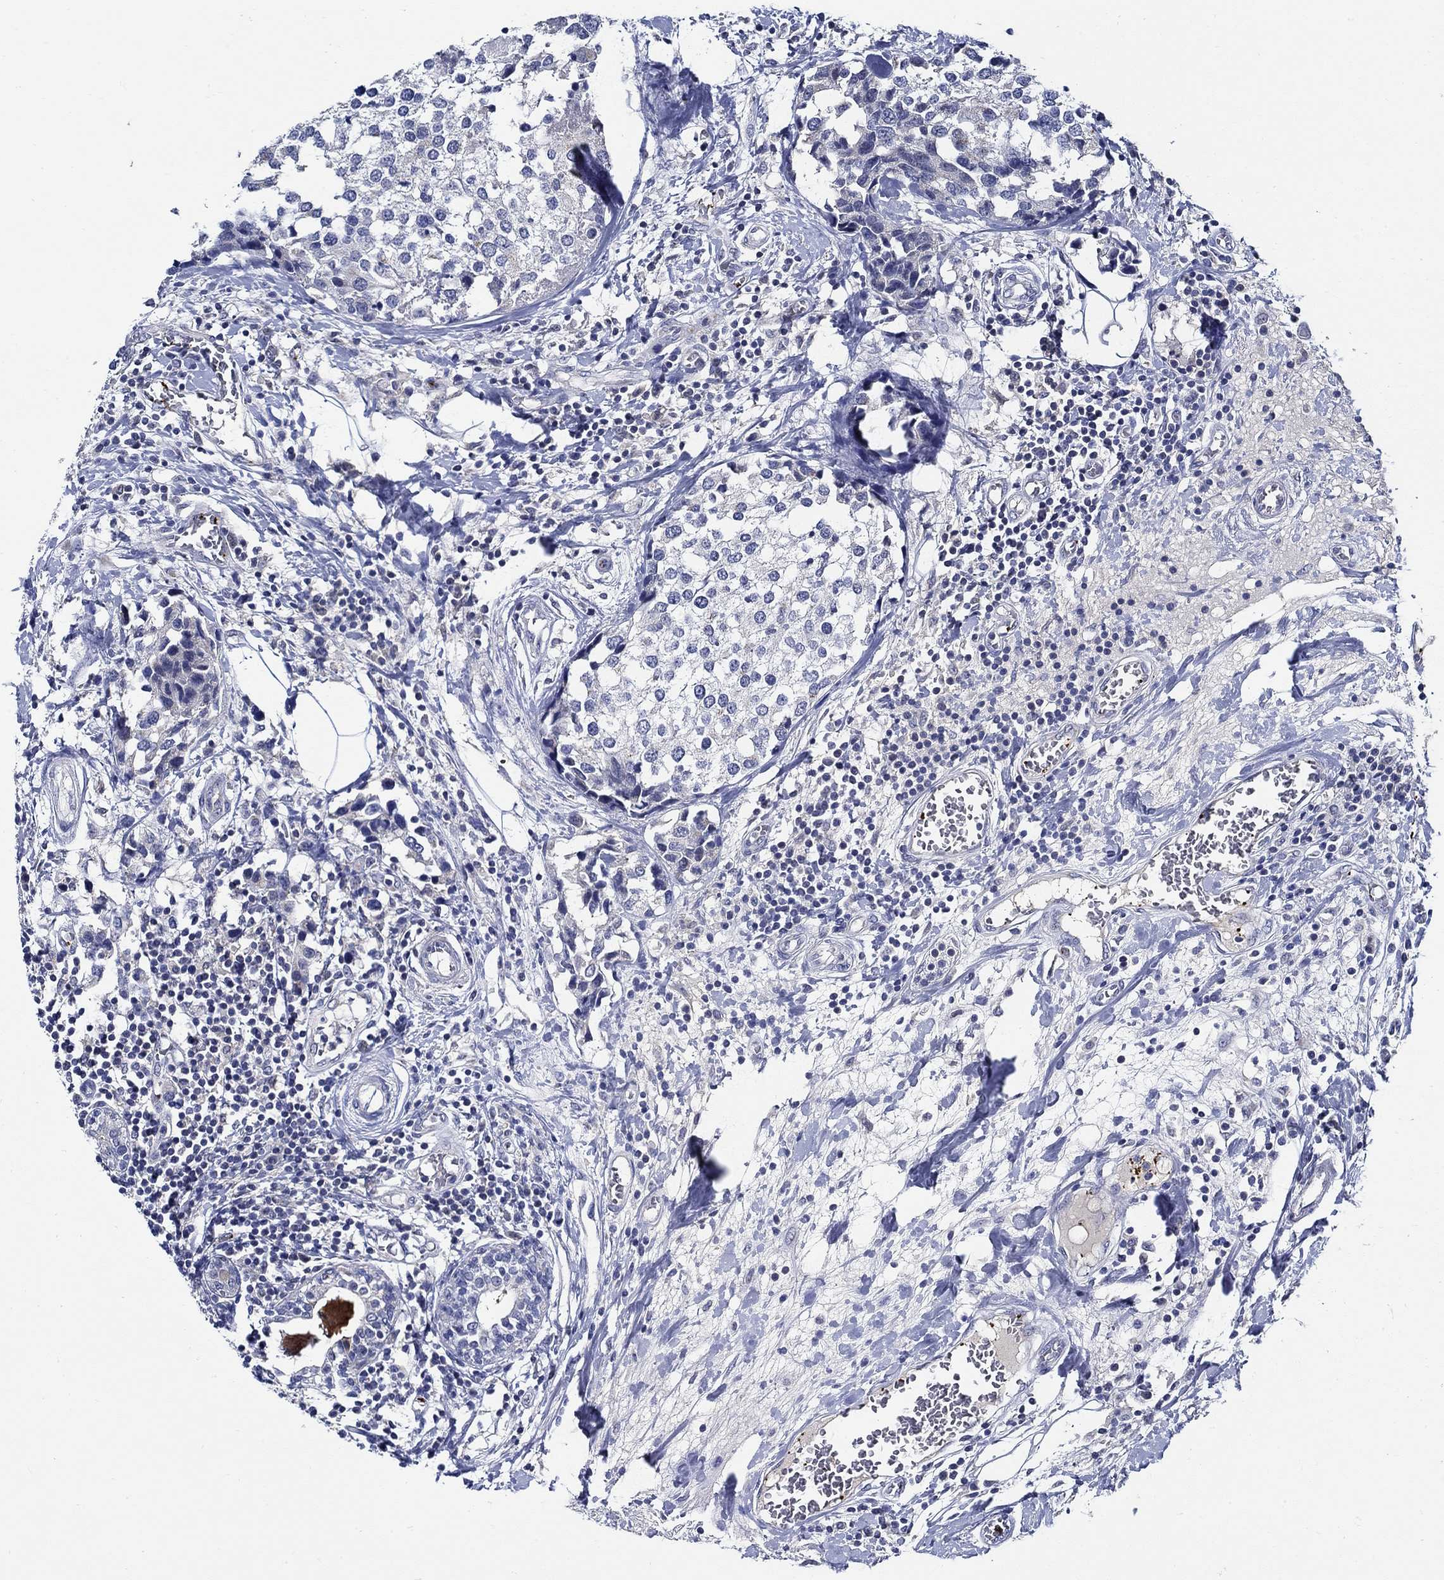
{"staining": {"intensity": "negative", "quantity": "none", "location": "none"}, "tissue": "breast cancer", "cell_type": "Tumor cells", "image_type": "cancer", "snomed": [{"axis": "morphology", "description": "Lobular carcinoma"}, {"axis": "topography", "description": "Breast"}], "caption": "High power microscopy image of an immunohistochemistry (IHC) image of lobular carcinoma (breast), revealing no significant expression in tumor cells.", "gene": "ALOX12", "patient": {"sex": "female", "age": 59}}